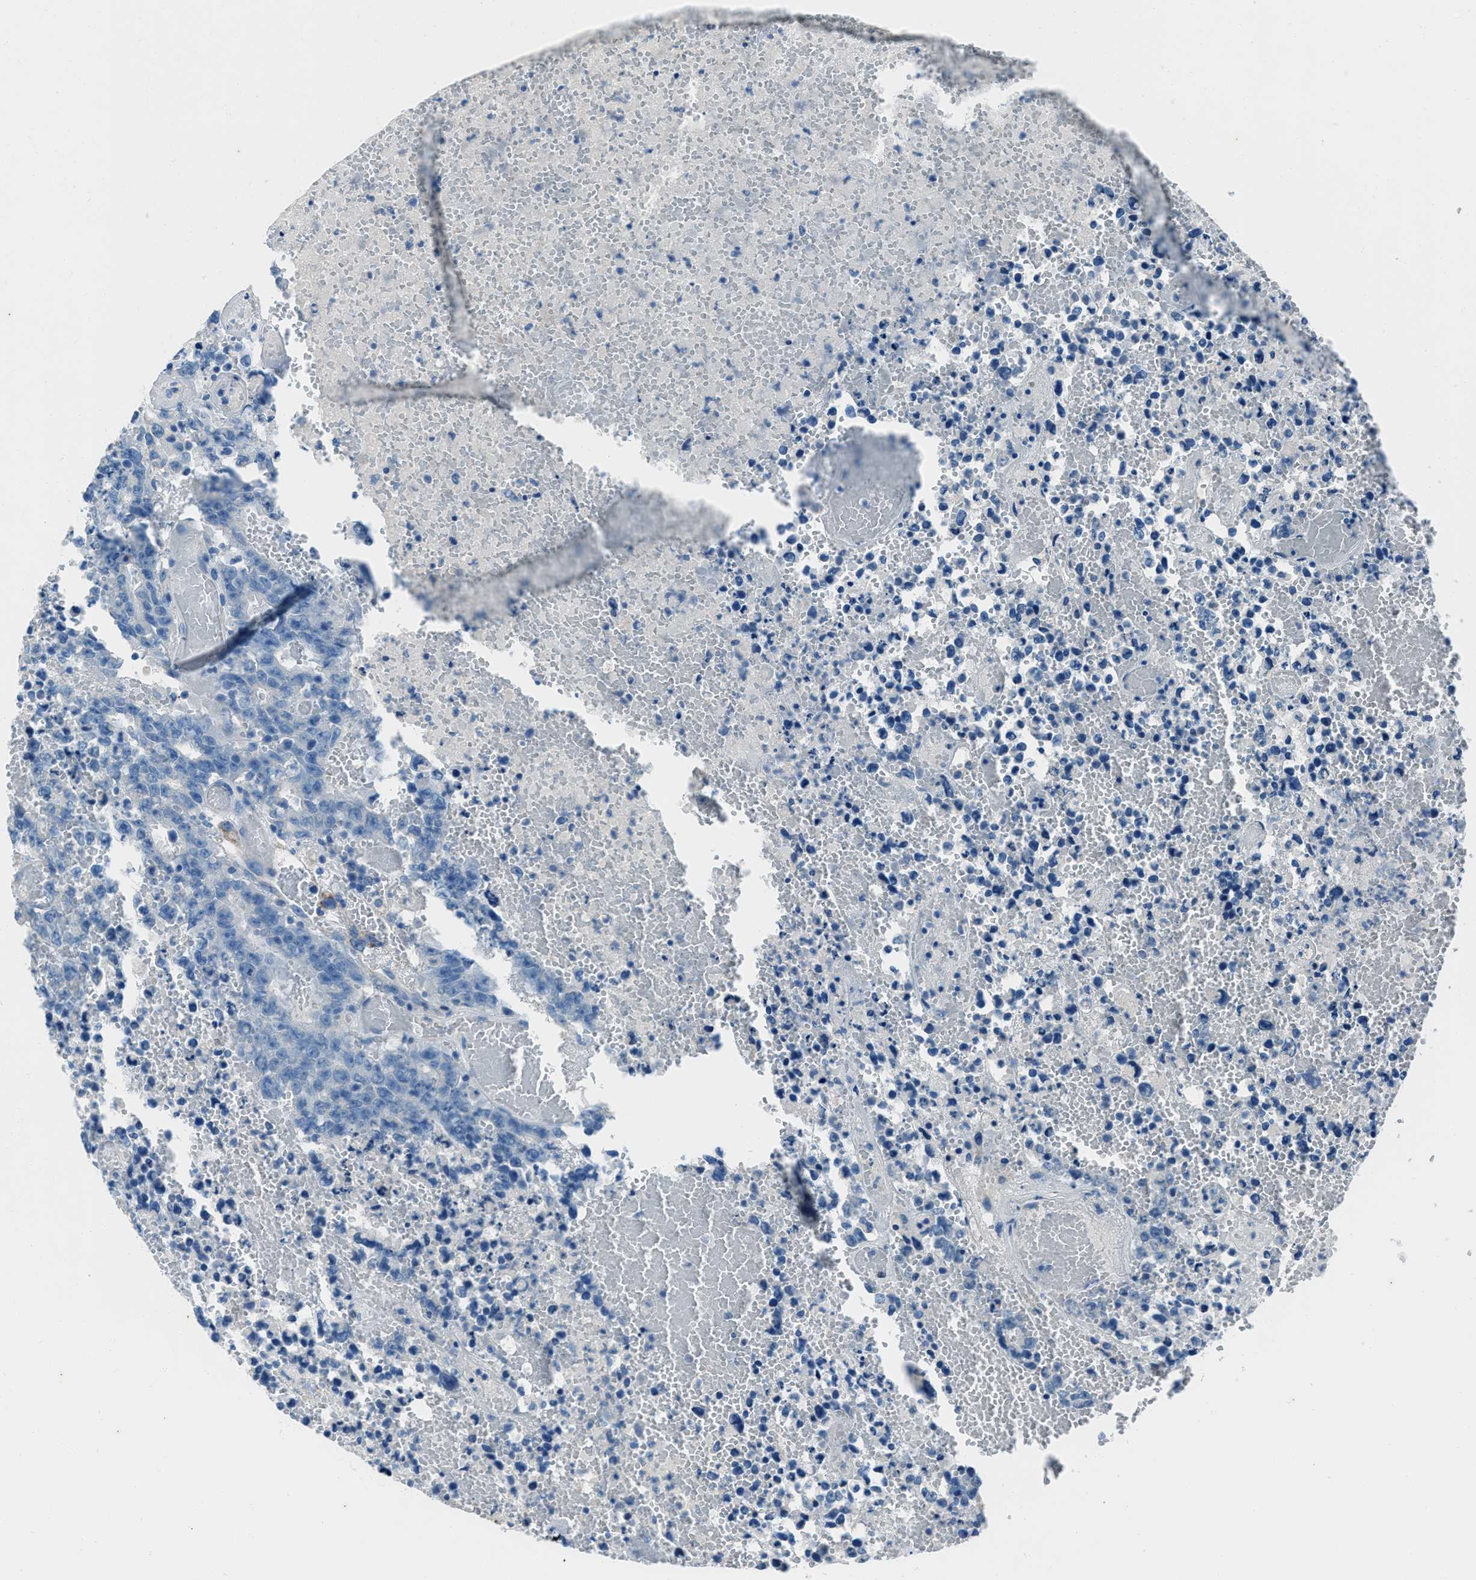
{"staining": {"intensity": "negative", "quantity": "none", "location": "none"}, "tissue": "testis cancer", "cell_type": "Tumor cells", "image_type": "cancer", "snomed": [{"axis": "morphology", "description": "Carcinoma, Embryonal, NOS"}, {"axis": "topography", "description": "Testis"}], "caption": "Human embryonal carcinoma (testis) stained for a protein using IHC shows no expression in tumor cells.", "gene": "AMACR", "patient": {"sex": "male", "age": 25}}